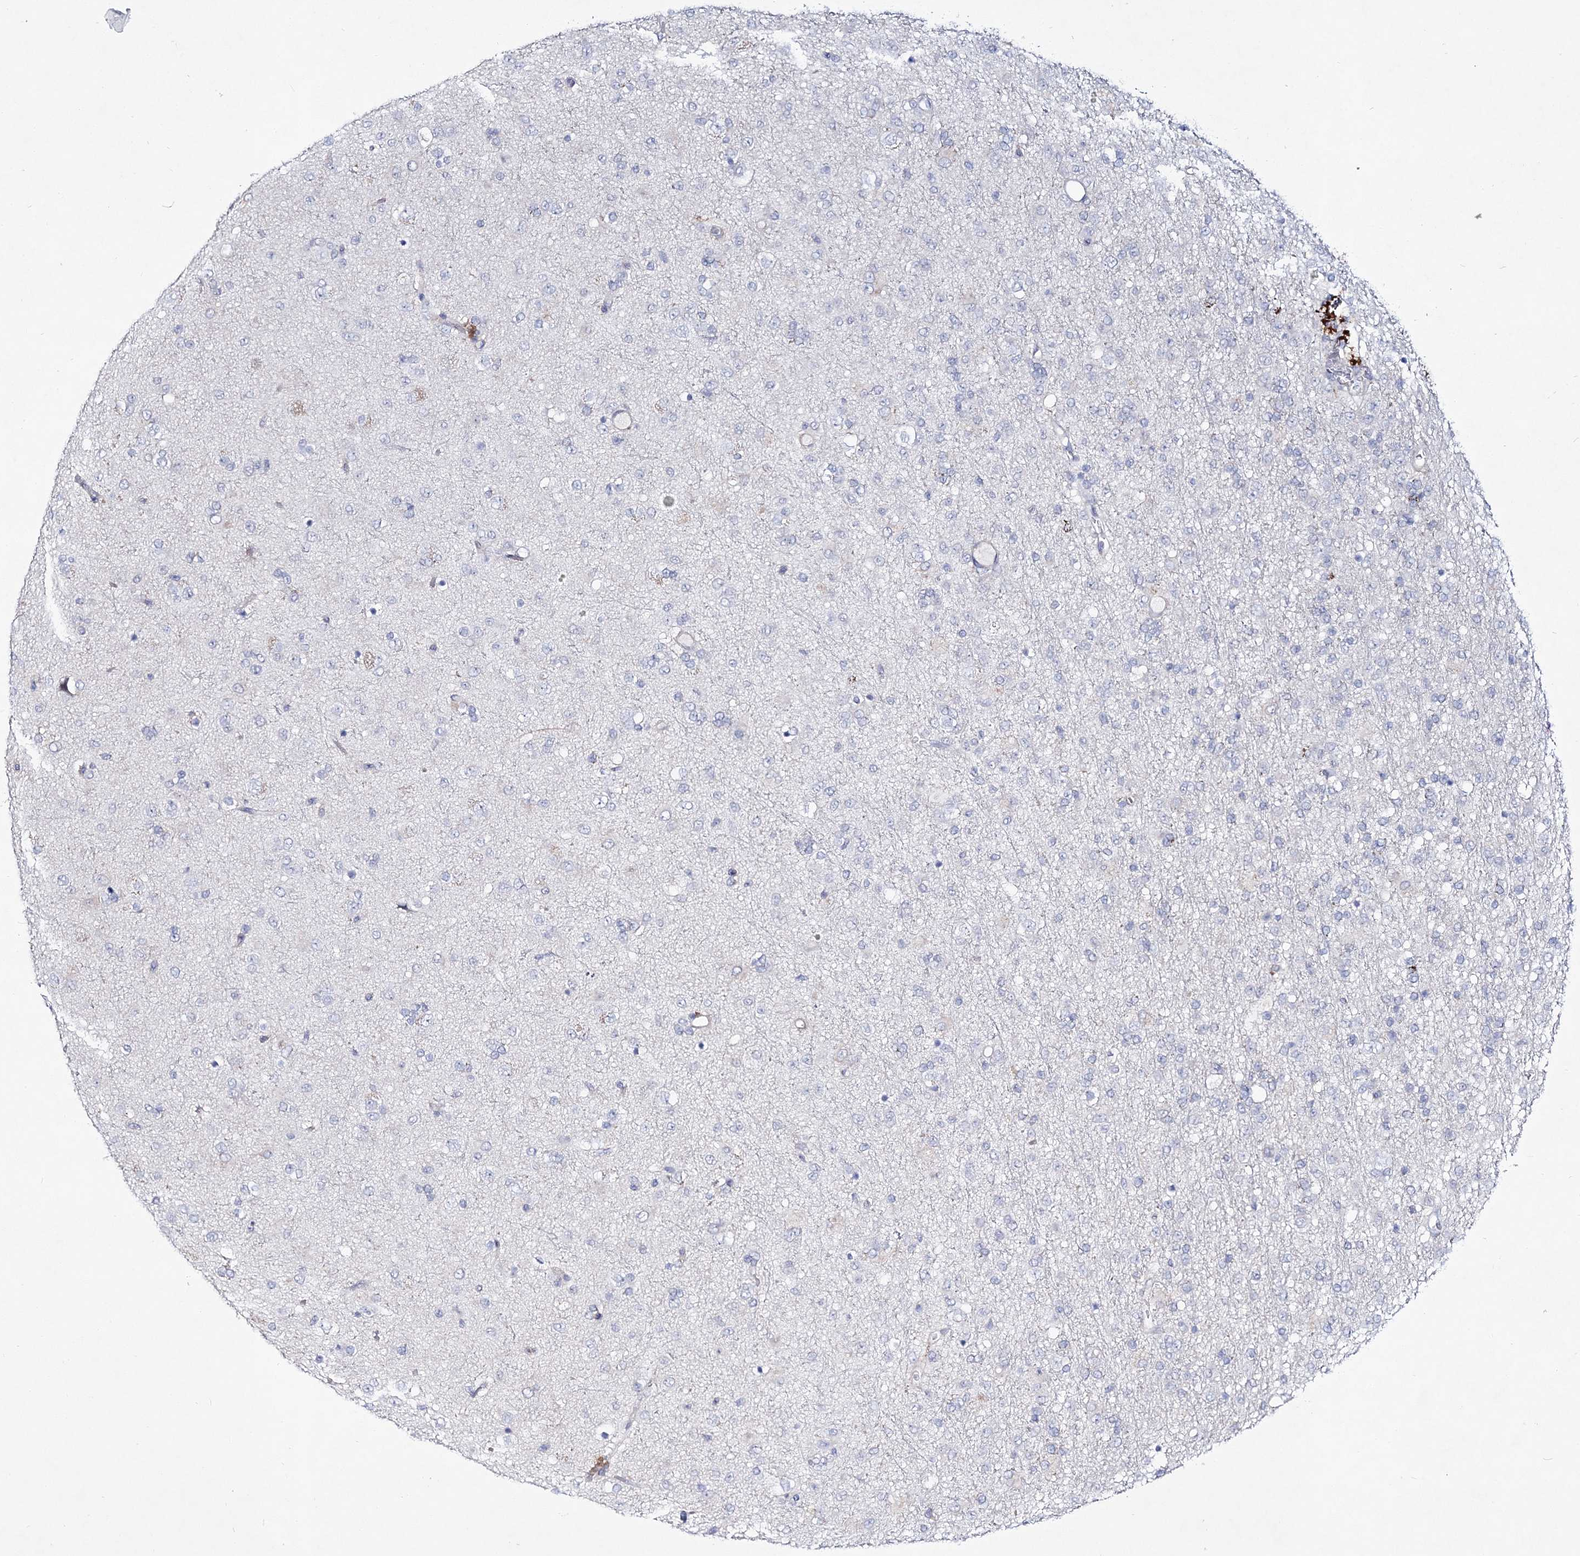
{"staining": {"intensity": "negative", "quantity": "none", "location": "none"}, "tissue": "glioma", "cell_type": "Tumor cells", "image_type": "cancer", "snomed": [{"axis": "morphology", "description": "Glioma, malignant, Low grade"}, {"axis": "topography", "description": "Brain"}], "caption": "Micrograph shows no significant protein positivity in tumor cells of glioma.", "gene": "ANO1", "patient": {"sex": "male", "age": 65}}